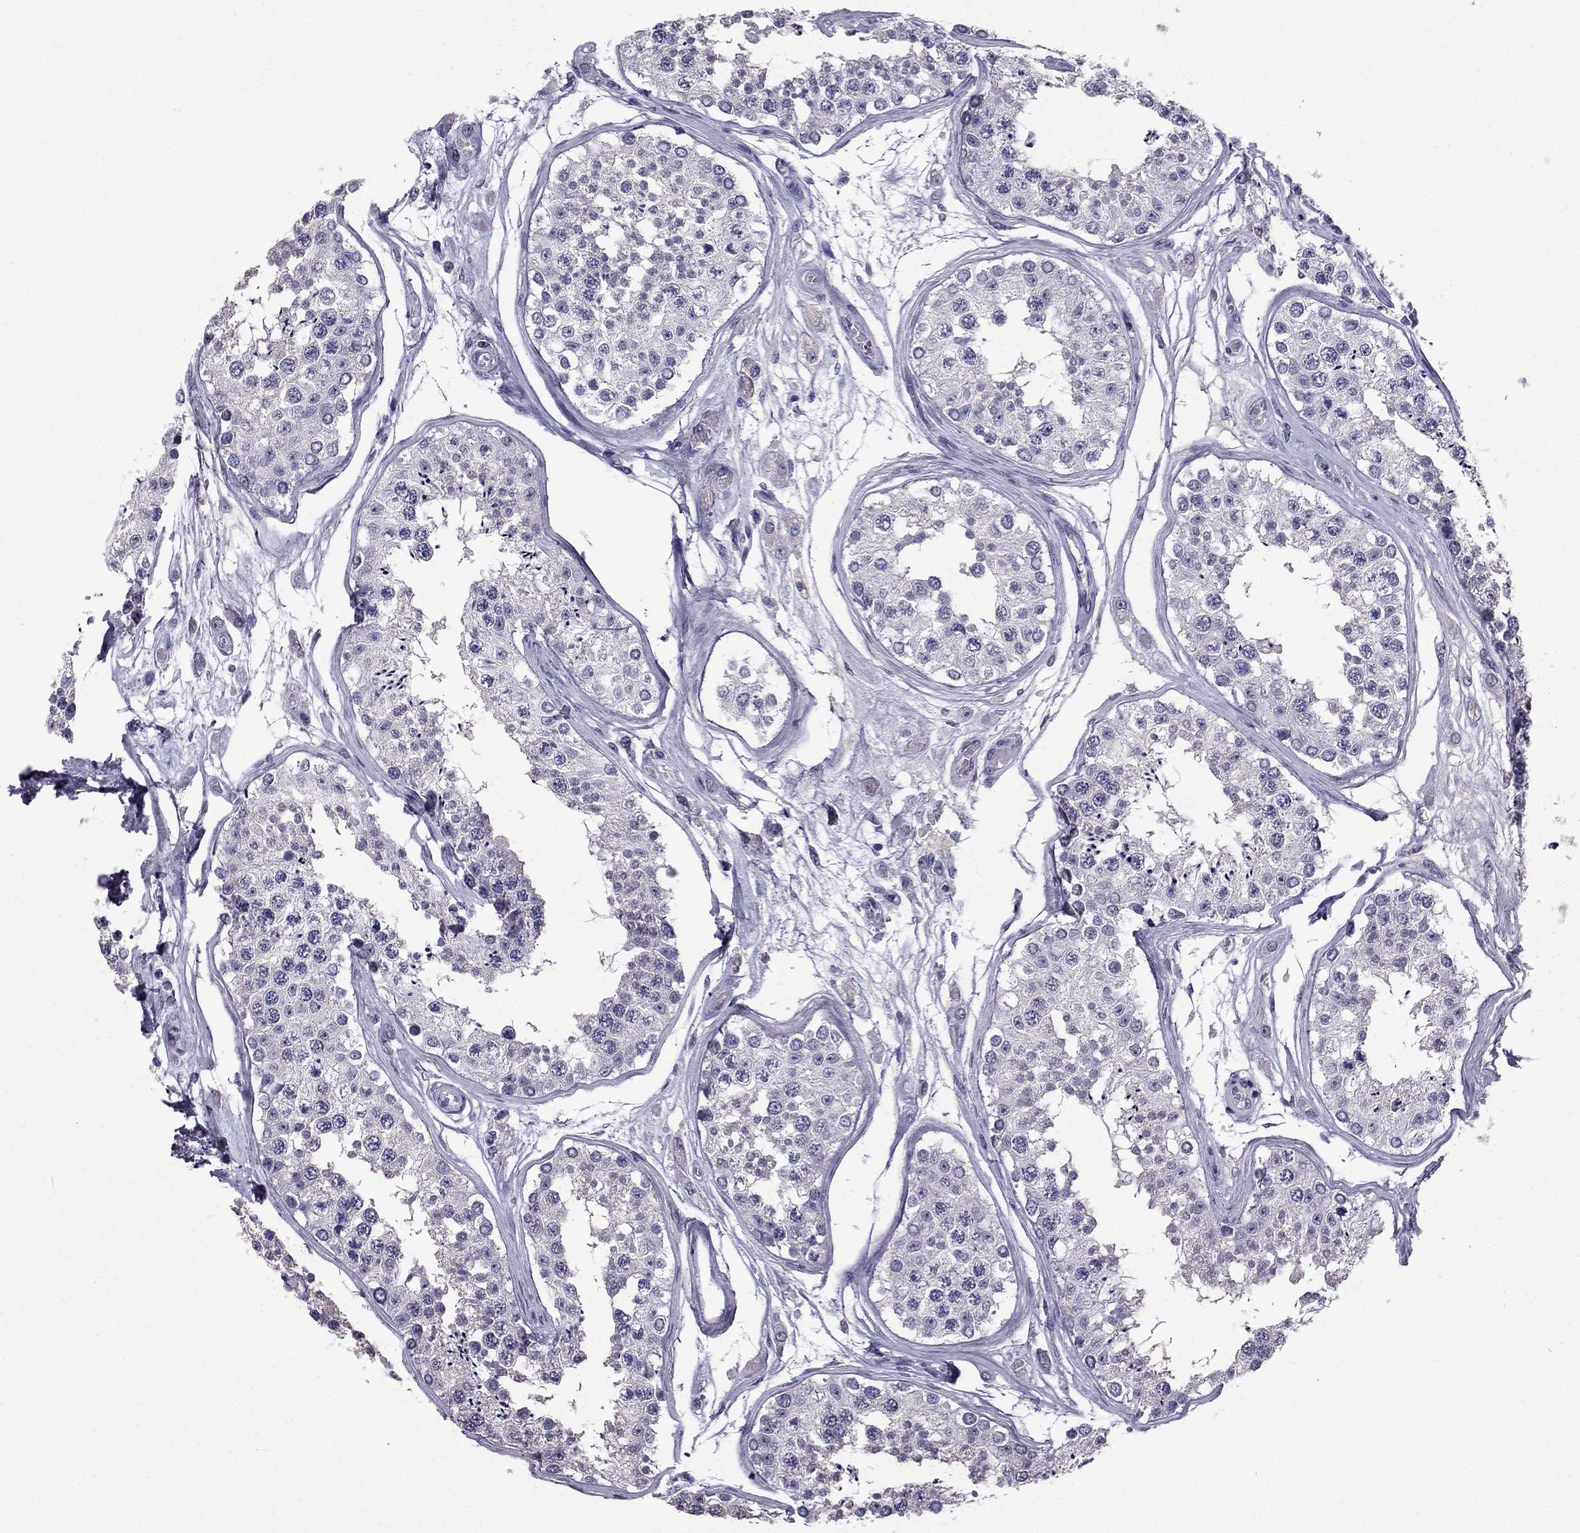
{"staining": {"intensity": "negative", "quantity": "none", "location": "none"}, "tissue": "testis", "cell_type": "Cells in seminiferous ducts", "image_type": "normal", "snomed": [{"axis": "morphology", "description": "Normal tissue, NOS"}, {"axis": "topography", "description": "Testis"}], "caption": "Image shows no protein expression in cells in seminiferous ducts of benign testis.", "gene": "ARHGAP11A", "patient": {"sex": "male", "age": 25}}